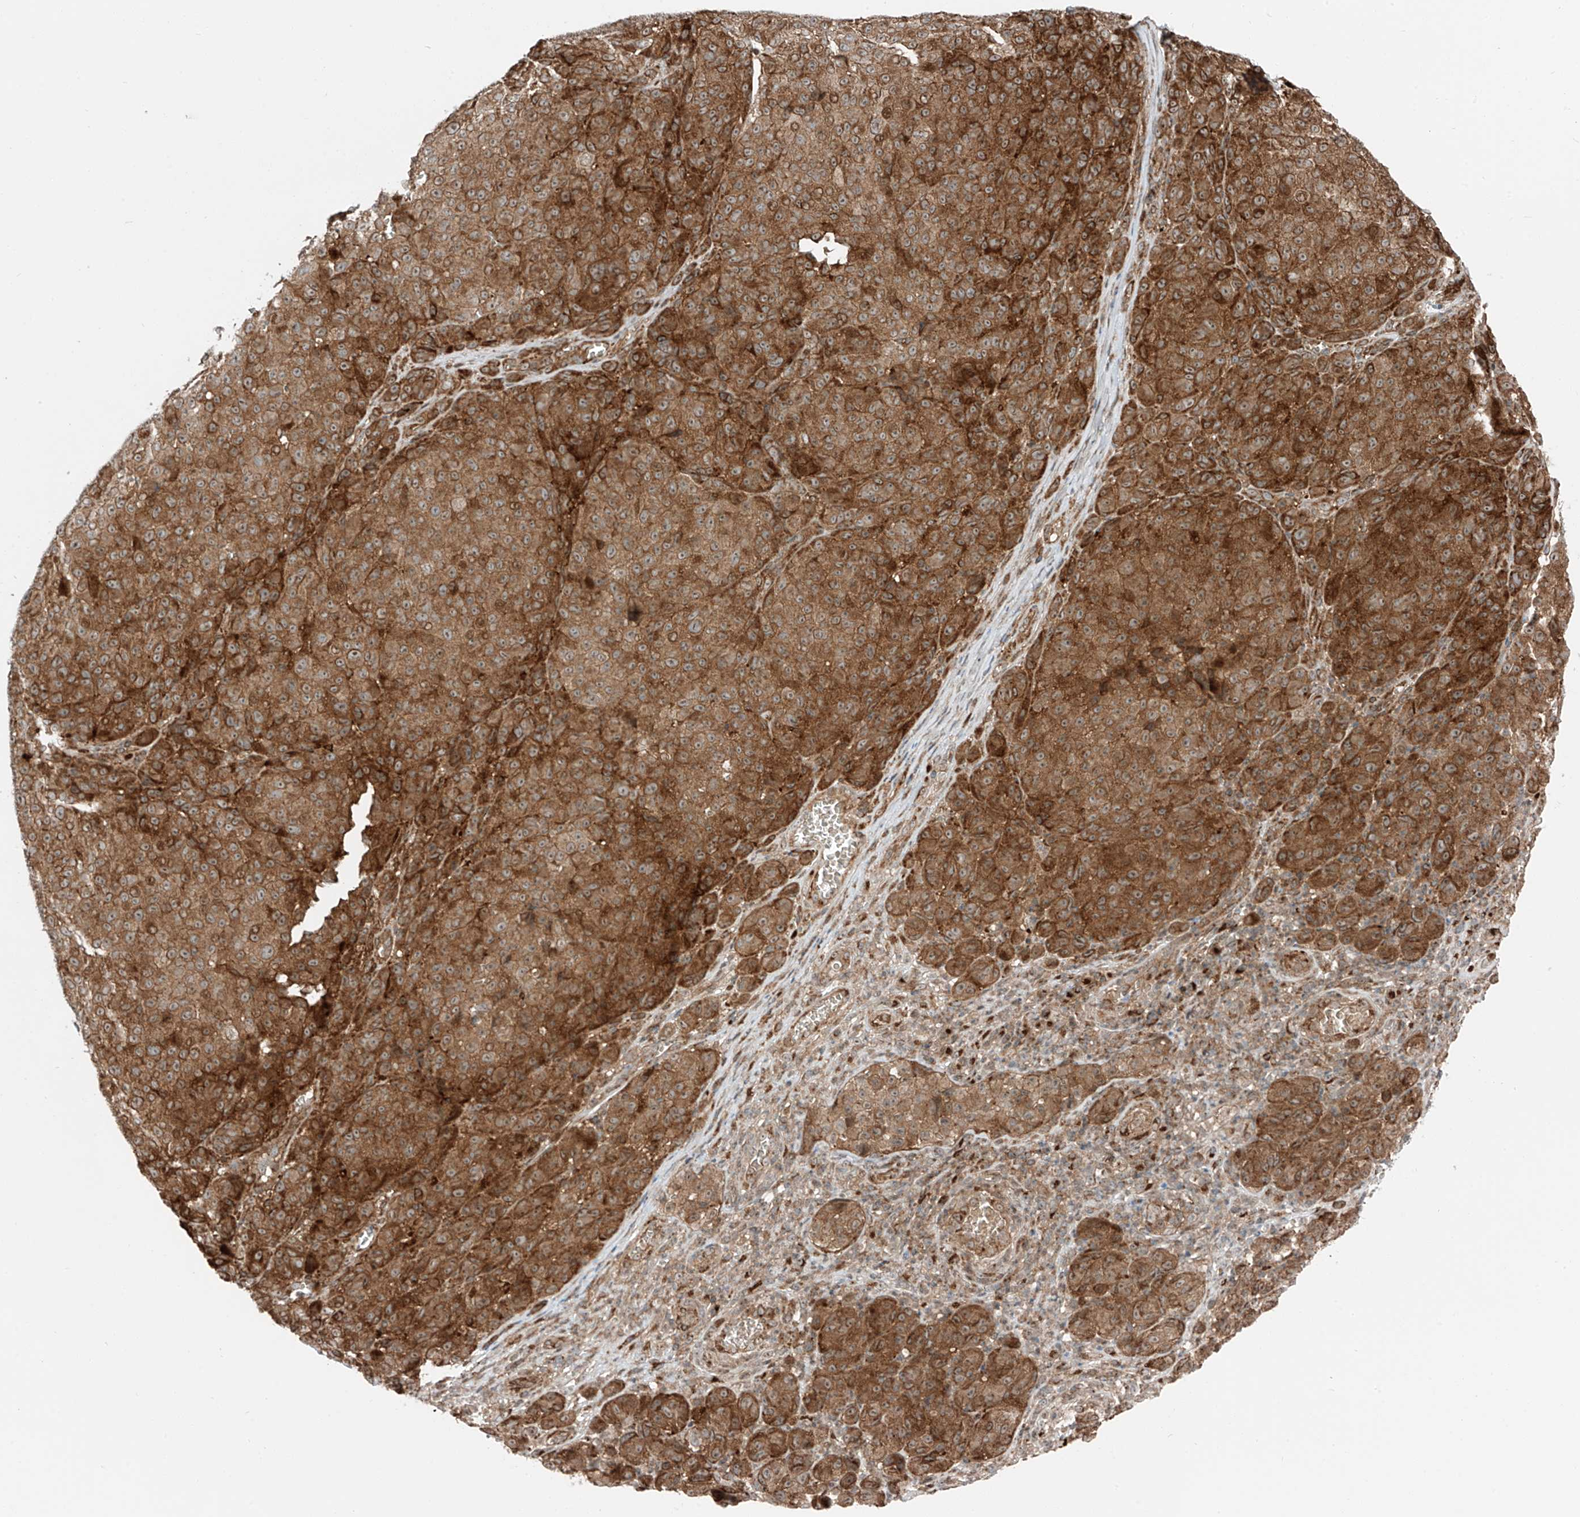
{"staining": {"intensity": "strong", "quantity": ">75%", "location": "cytoplasmic/membranous,nuclear"}, "tissue": "melanoma", "cell_type": "Tumor cells", "image_type": "cancer", "snomed": [{"axis": "morphology", "description": "Malignant melanoma, NOS"}, {"axis": "topography", "description": "Skin"}], "caption": "An immunohistochemistry (IHC) photomicrograph of tumor tissue is shown. Protein staining in brown highlights strong cytoplasmic/membranous and nuclear positivity in melanoma within tumor cells.", "gene": "USP48", "patient": {"sex": "male", "age": 73}}